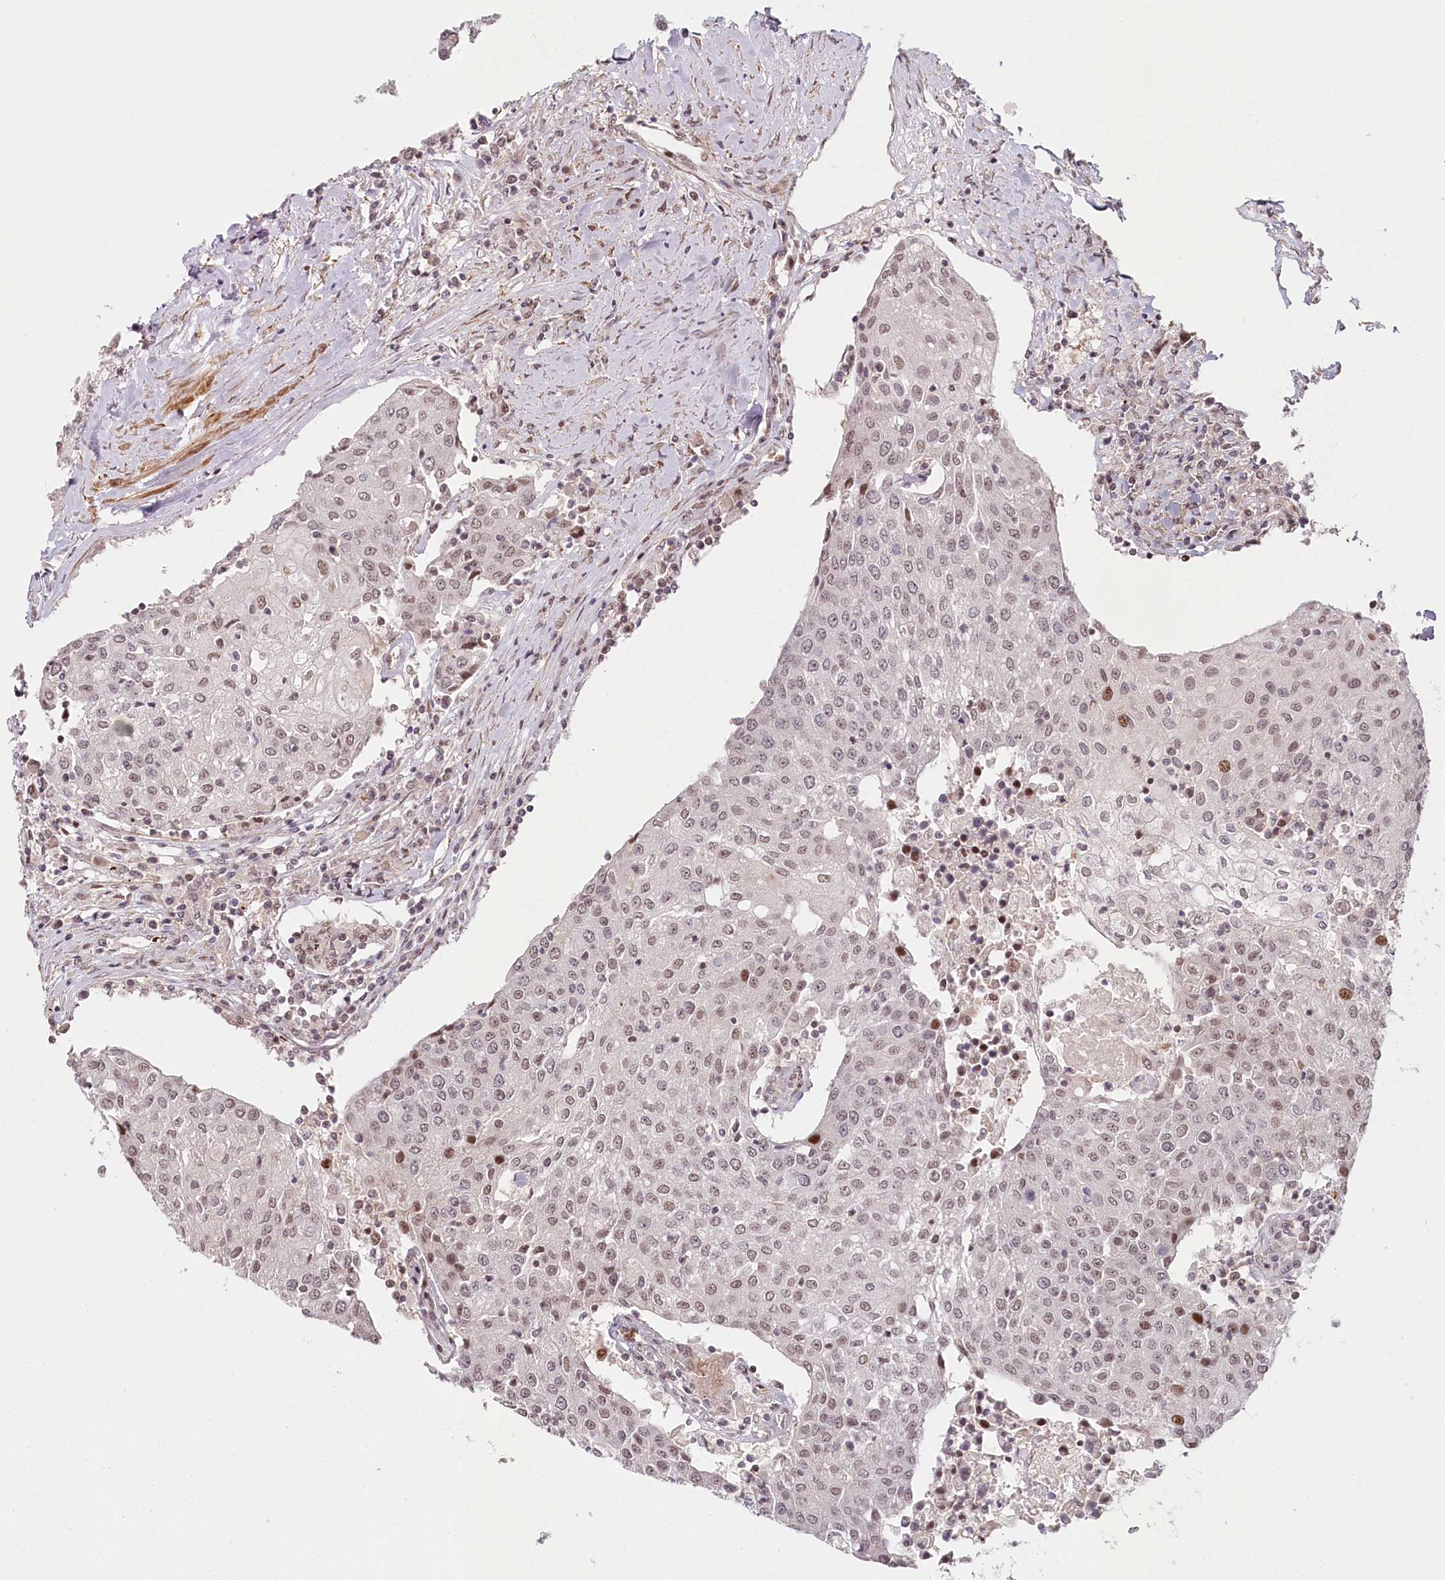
{"staining": {"intensity": "moderate", "quantity": "<25%", "location": "nuclear"}, "tissue": "urothelial cancer", "cell_type": "Tumor cells", "image_type": "cancer", "snomed": [{"axis": "morphology", "description": "Urothelial carcinoma, High grade"}, {"axis": "topography", "description": "Urinary bladder"}], "caption": "Urothelial cancer stained with immunohistochemistry shows moderate nuclear staining in approximately <25% of tumor cells.", "gene": "FAM204A", "patient": {"sex": "female", "age": 85}}